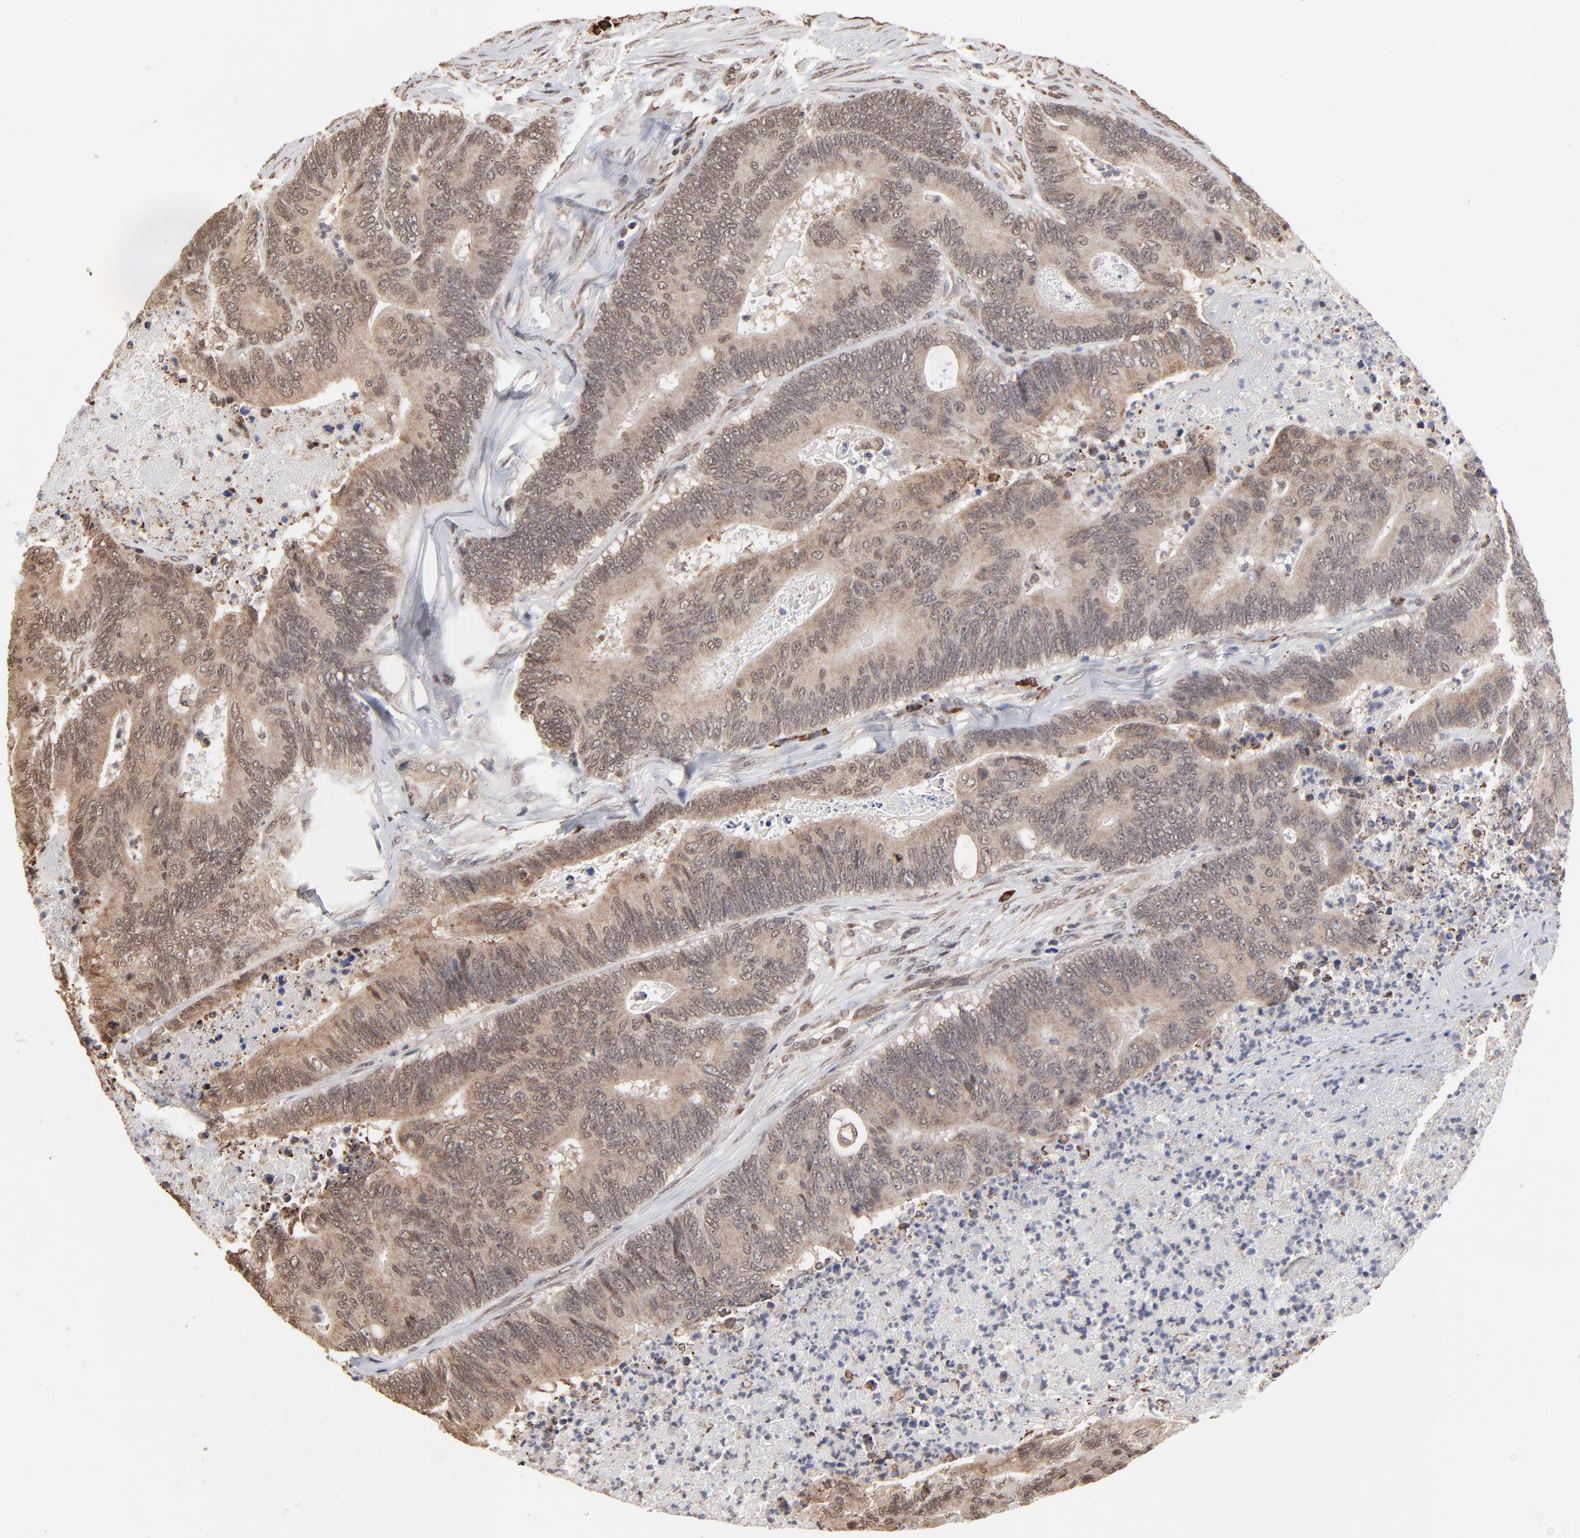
{"staining": {"intensity": "moderate", "quantity": ">75%", "location": "cytoplasmic/membranous"}, "tissue": "colorectal cancer", "cell_type": "Tumor cells", "image_type": "cancer", "snomed": [{"axis": "morphology", "description": "Adenocarcinoma, NOS"}, {"axis": "topography", "description": "Colon"}], "caption": "Moderate cytoplasmic/membranous expression is appreciated in about >75% of tumor cells in colorectal cancer.", "gene": "CHM", "patient": {"sex": "male", "age": 65}}